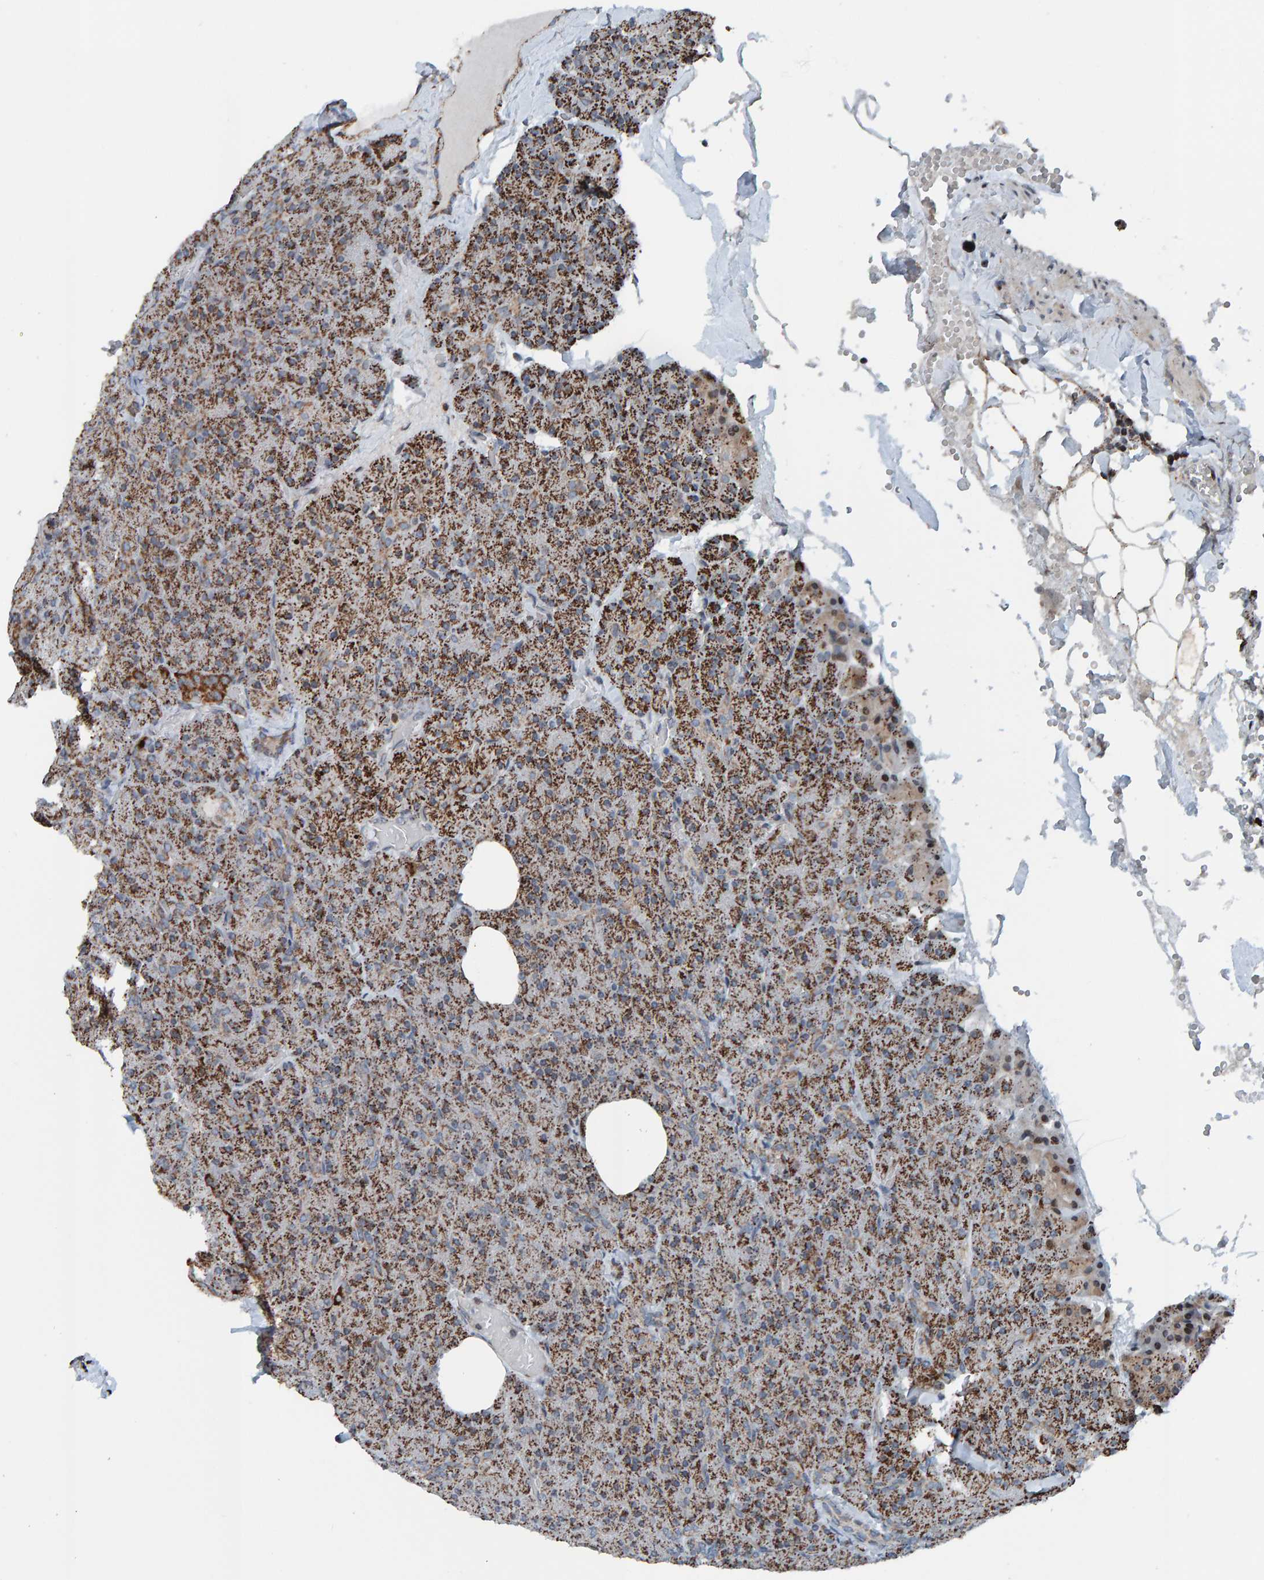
{"staining": {"intensity": "strong", "quantity": ">75%", "location": "cytoplasmic/membranous"}, "tissue": "pancreas", "cell_type": "Exocrine glandular cells", "image_type": "normal", "snomed": [{"axis": "morphology", "description": "Normal tissue, NOS"}, {"axis": "morphology", "description": "Carcinoid, malignant, NOS"}, {"axis": "topography", "description": "Pancreas"}], "caption": "Immunohistochemistry (IHC) of benign pancreas displays high levels of strong cytoplasmic/membranous positivity in about >75% of exocrine glandular cells. (DAB (3,3'-diaminobenzidine) = brown stain, brightfield microscopy at high magnification).", "gene": "ZNF48", "patient": {"sex": "female", "age": 35}}